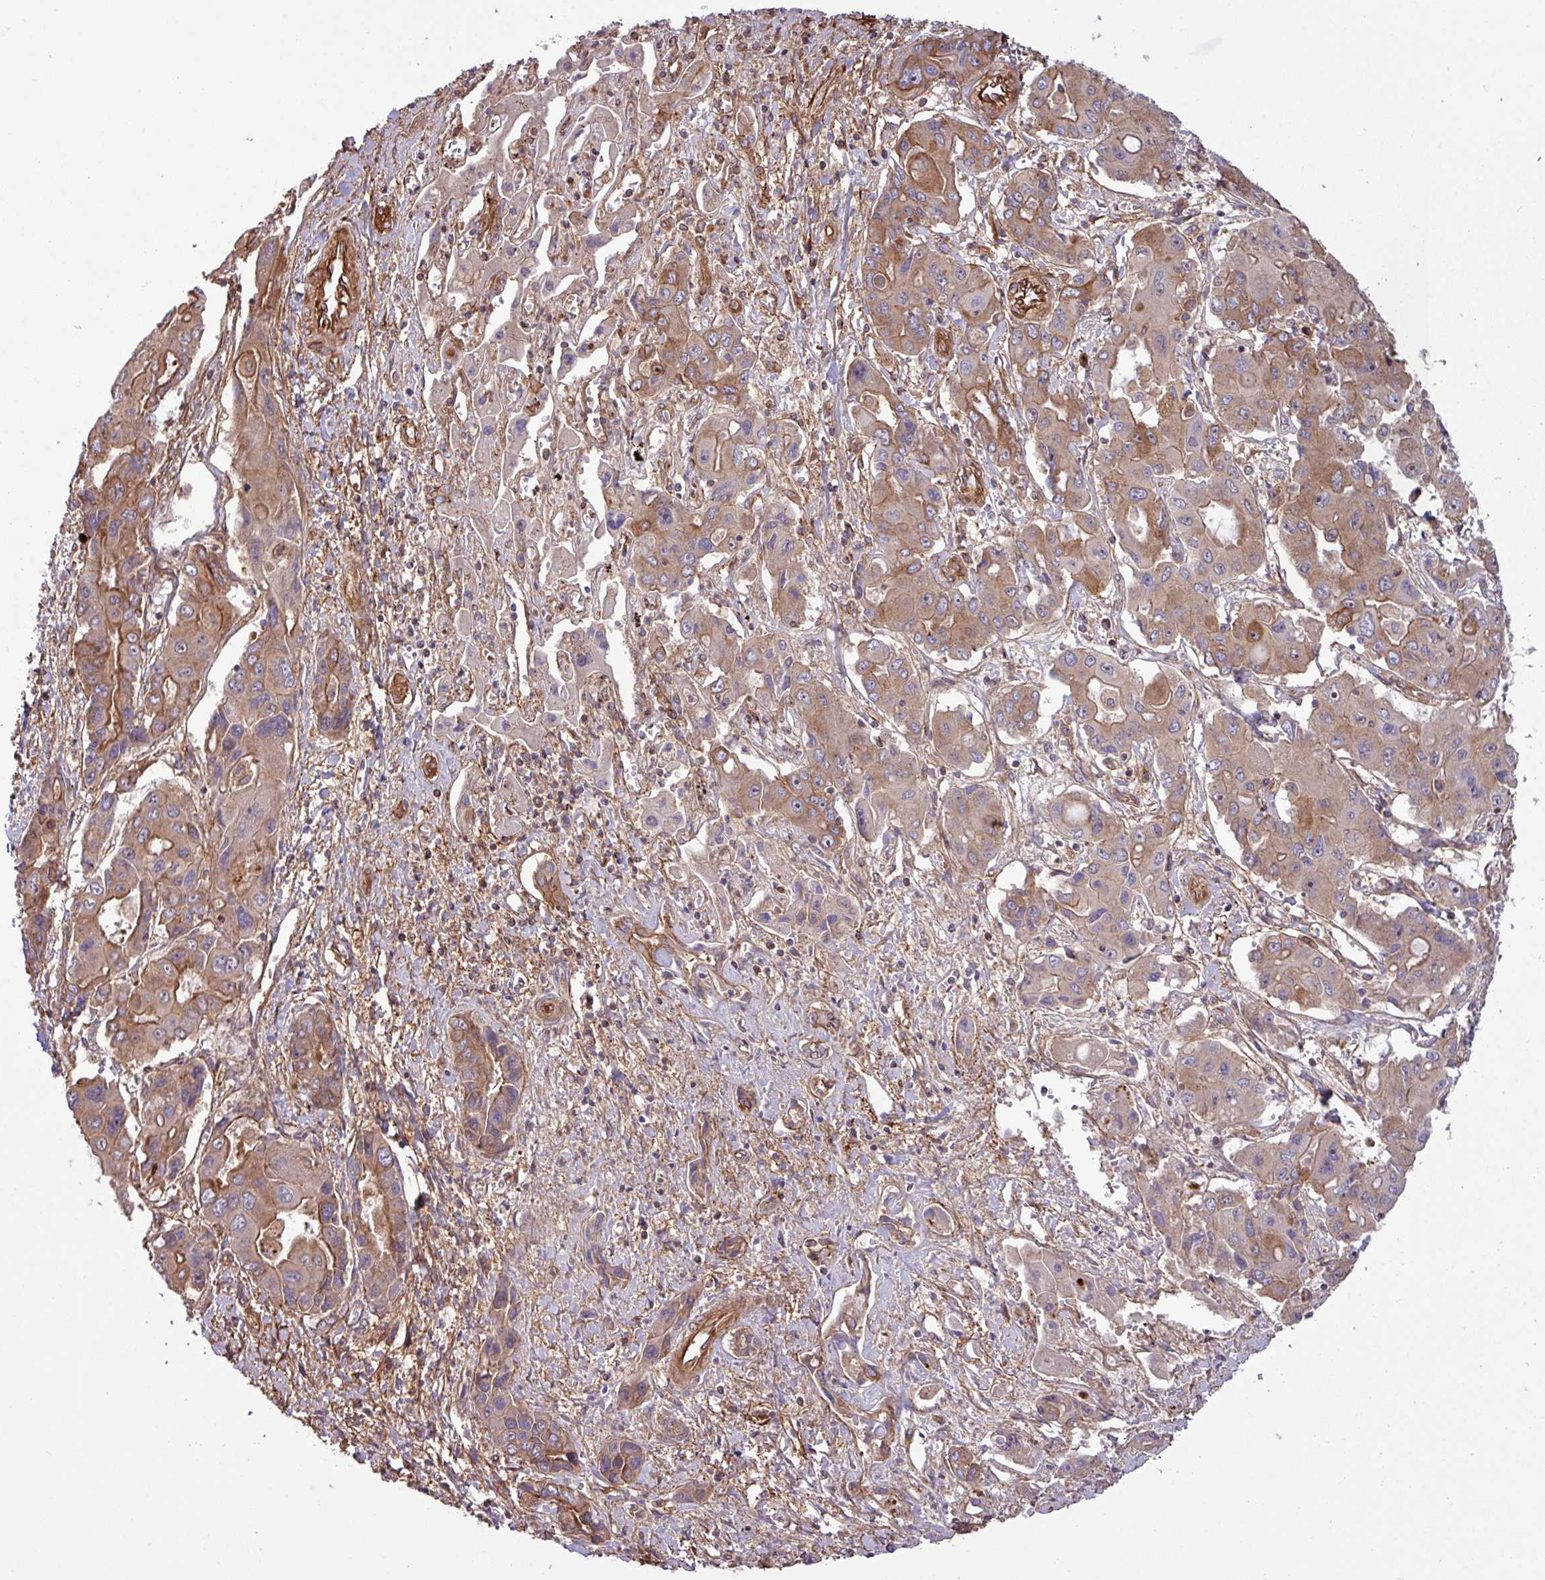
{"staining": {"intensity": "strong", "quantity": "<25%", "location": "cytoplasmic/membranous,nuclear"}, "tissue": "liver cancer", "cell_type": "Tumor cells", "image_type": "cancer", "snomed": [{"axis": "morphology", "description": "Cholangiocarcinoma"}, {"axis": "topography", "description": "Liver"}], "caption": "IHC photomicrograph of neoplastic tissue: human cholangiocarcinoma (liver) stained using immunohistochemistry reveals medium levels of strong protein expression localized specifically in the cytoplasmic/membranous and nuclear of tumor cells, appearing as a cytoplasmic/membranous and nuclear brown color.", "gene": "ZNF300", "patient": {"sex": "male", "age": 67}}